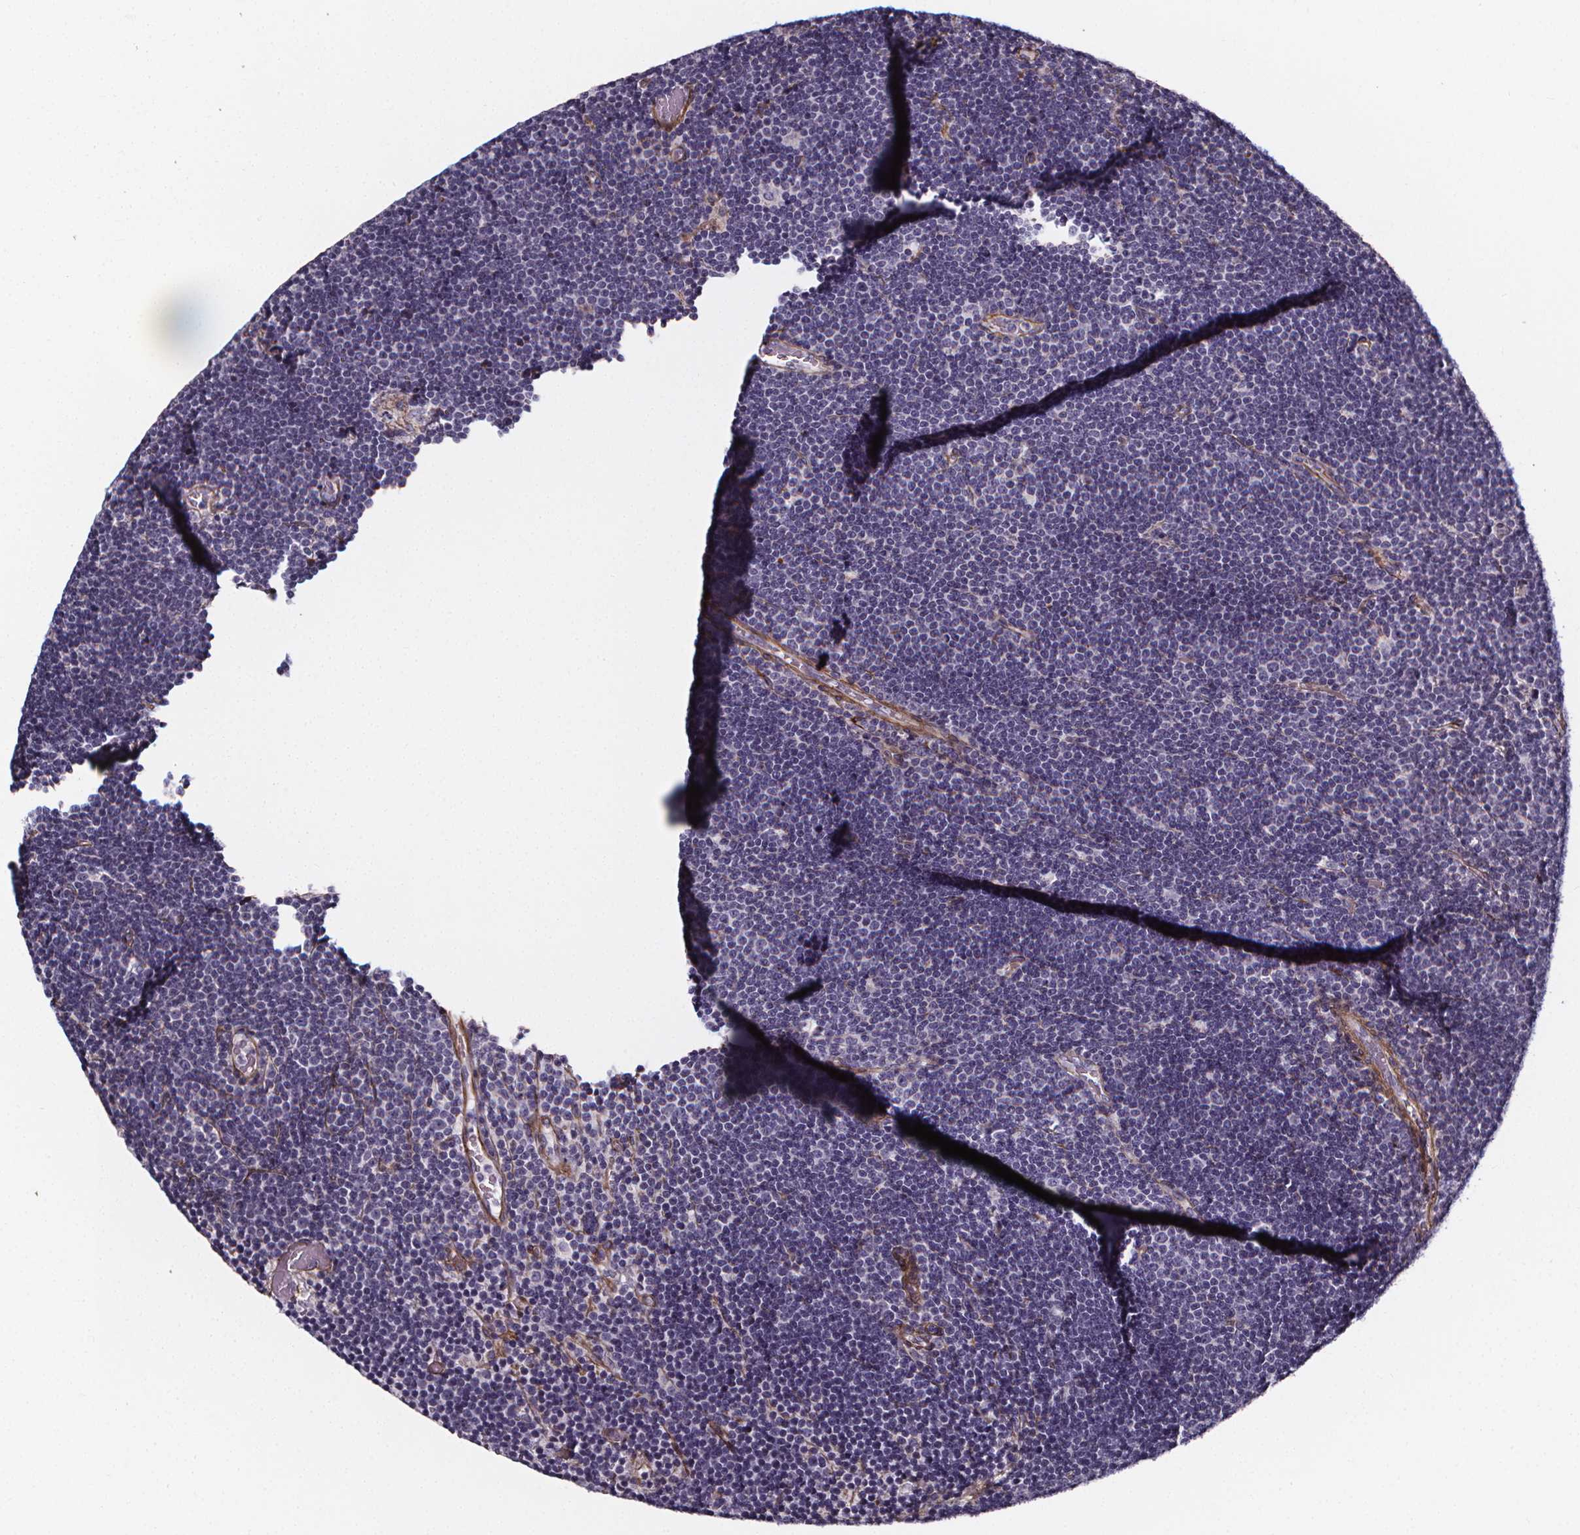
{"staining": {"intensity": "negative", "quantity": "none", "location": "none"}, "tissue": "lymphoma", "cell_type": "Tumor cells", "image_type": "cancer", "snomed": [{"axis": "morphology", "description": "Malignant lymphoma, non-Hodgkin's type, Low grade"}, {"axis": "topography", "description": "Brain"}], "caption": "Malignant lymphoma, non-Hodgkin's type (low-grade) stained for a protein using immunohistochemistry shows no expression tumor cells.", "gene": "AEBP1", "patient": {"sex": "female", "age": 66}}